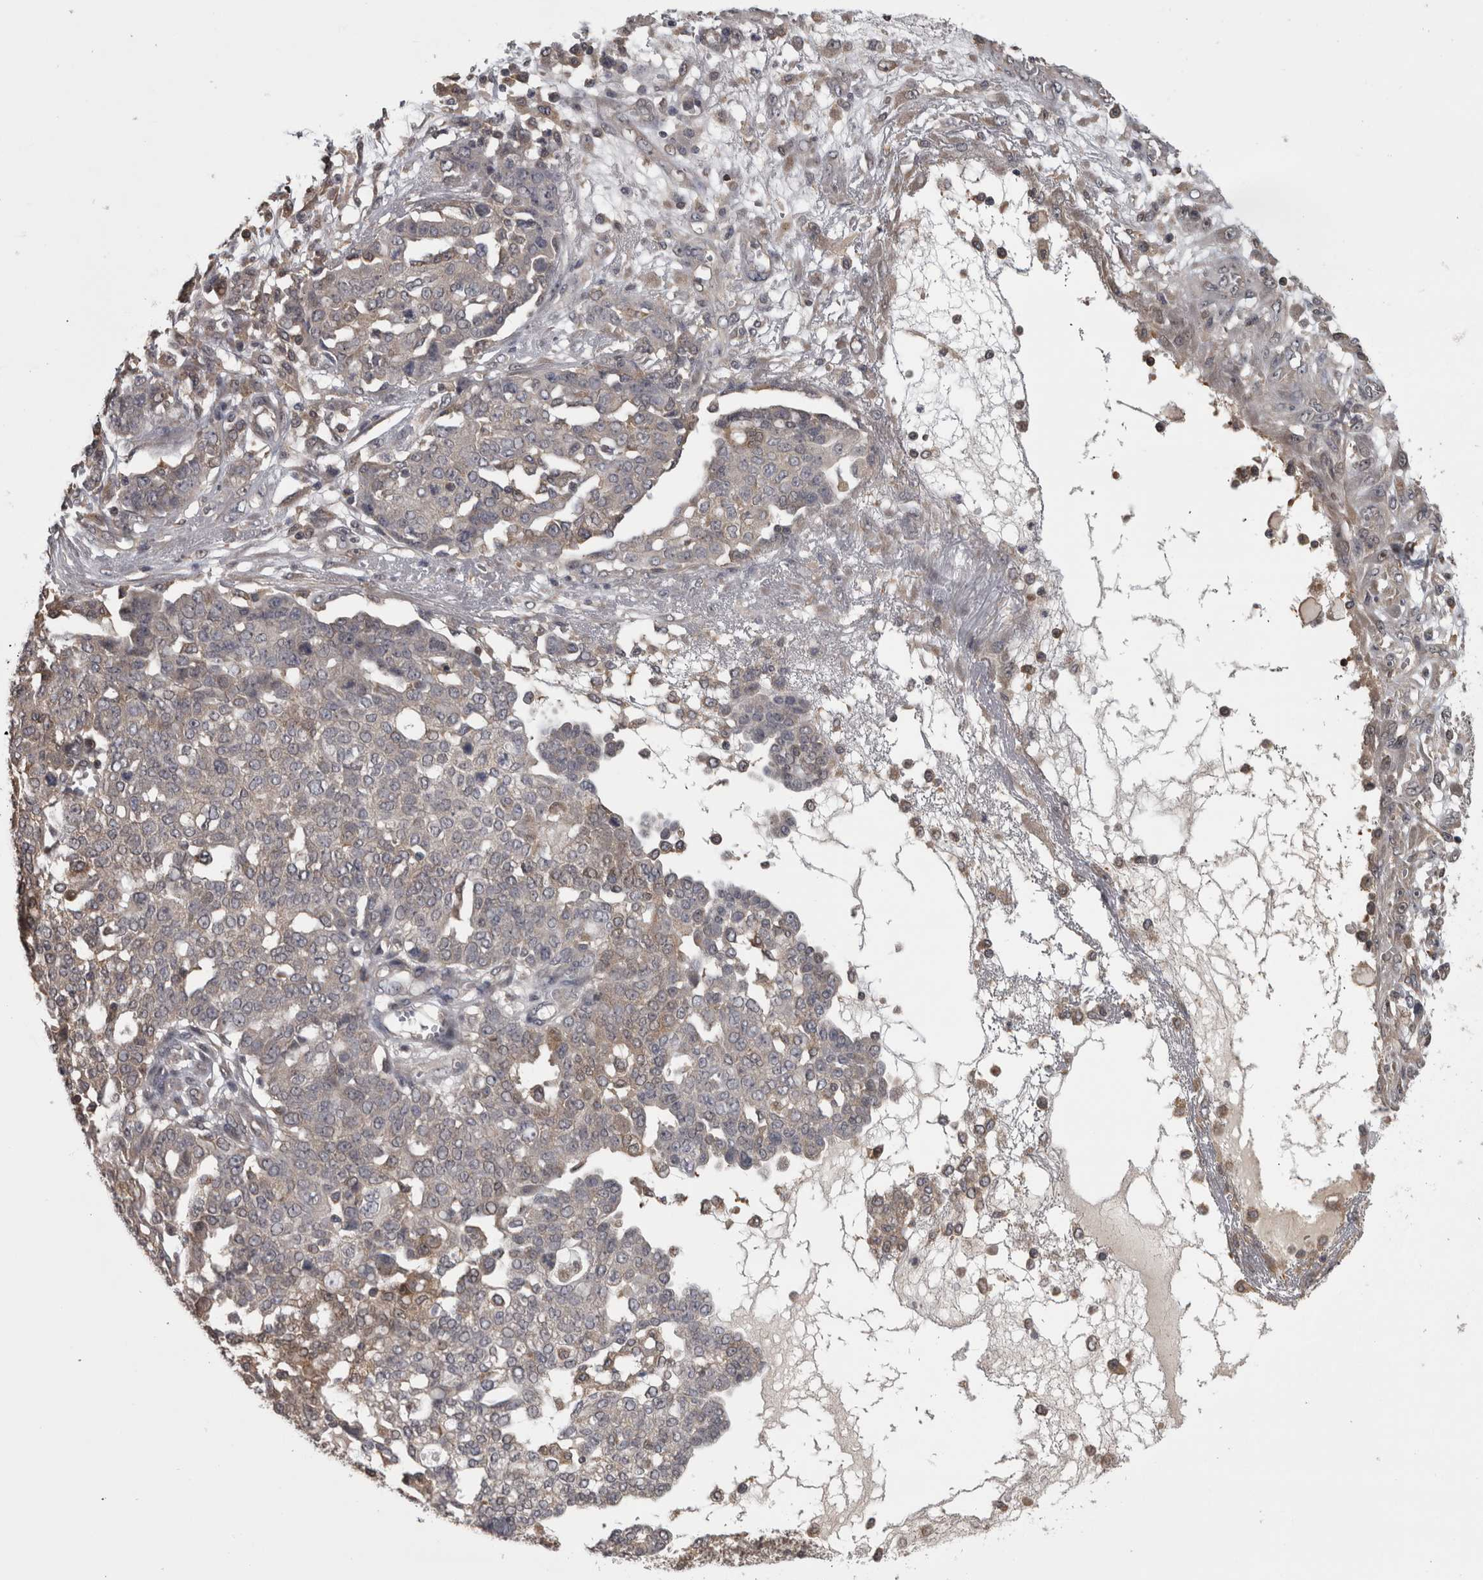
{"staining": {"intensity": "weak", "quantity": "<25%", "location": "cytoplasmic/membranous"}, "tissue": "ovarian cancer", "cell_type": "Tumor cells", "image_type": "cancer", "snomed": [{"axis": "morphology", "description": "Cystadenocarcinoma, serous, NOS"}, {"axis": "topography", "description": "Soft tissue"}, {"axis": "topography", "description": "Ovary"}], "caption": "DAB (3,3'-diaminobenzidine) immunohistochemical staining of ovarian cancer demonstrates no significant positivity in tumor cells. The staining was performed using DAB to visualize the protein expression in brown, while the nuclei were stained in blue with hematoxylin (Magnification: 20x).", "gene": "APRT", "patient": {"sex": "female", "age": 57}}